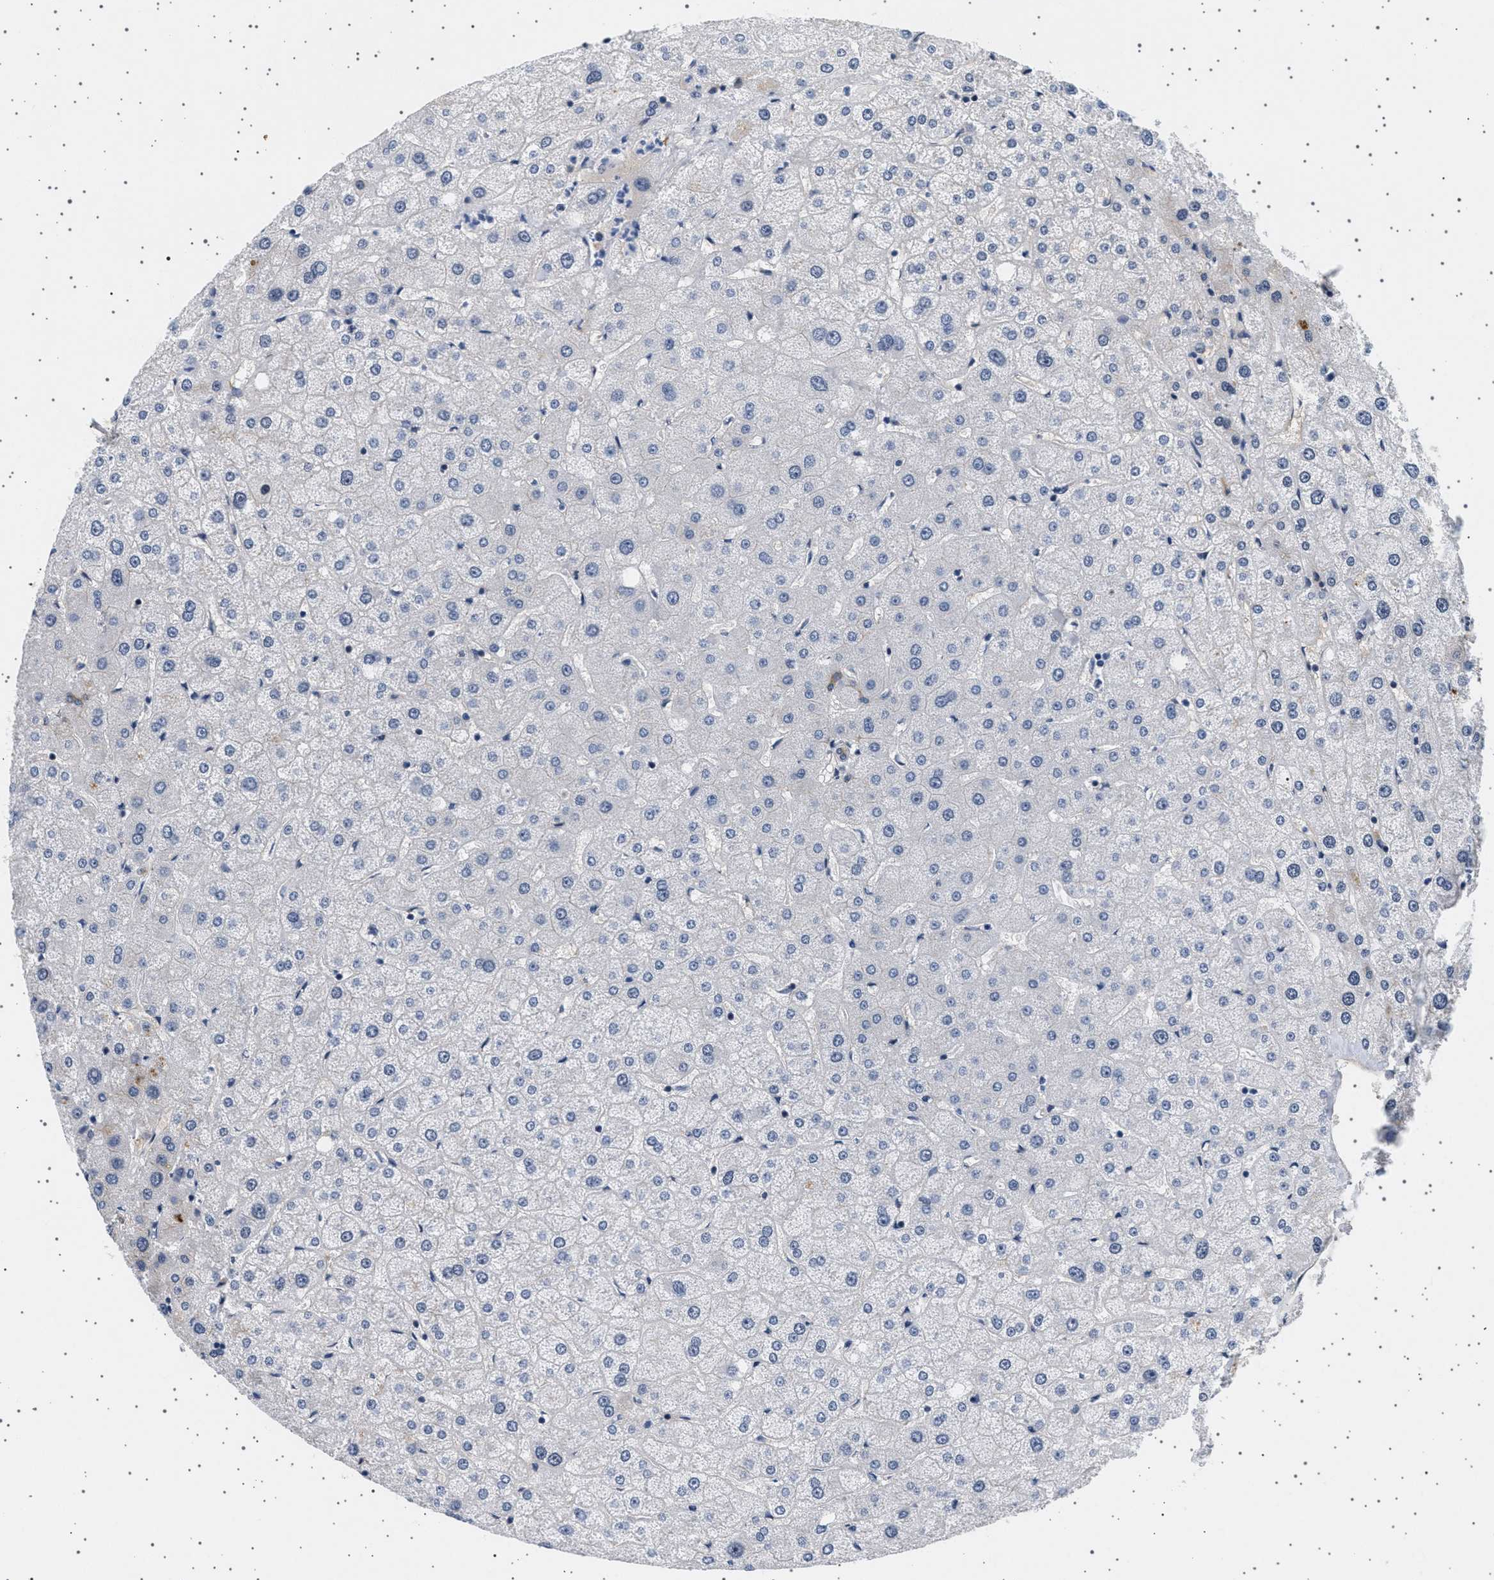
{"staining": {"intensity": "negative", "quantity": "none", "location": "none"}, "tissue": "liver", "cell_type": "Cholangiocytes", "image_type": "normal", "snomed": [{"axis": "morphology", "description": "Normal tissue, NOS"}, {"axis": "topography", "description": "Liver"}], "caption": "The histopathology image demonstrates no significant expression in cholangiocytes of liver.", "gene": "PLPP6", "patient": {"sex": "male", "age": 73}}